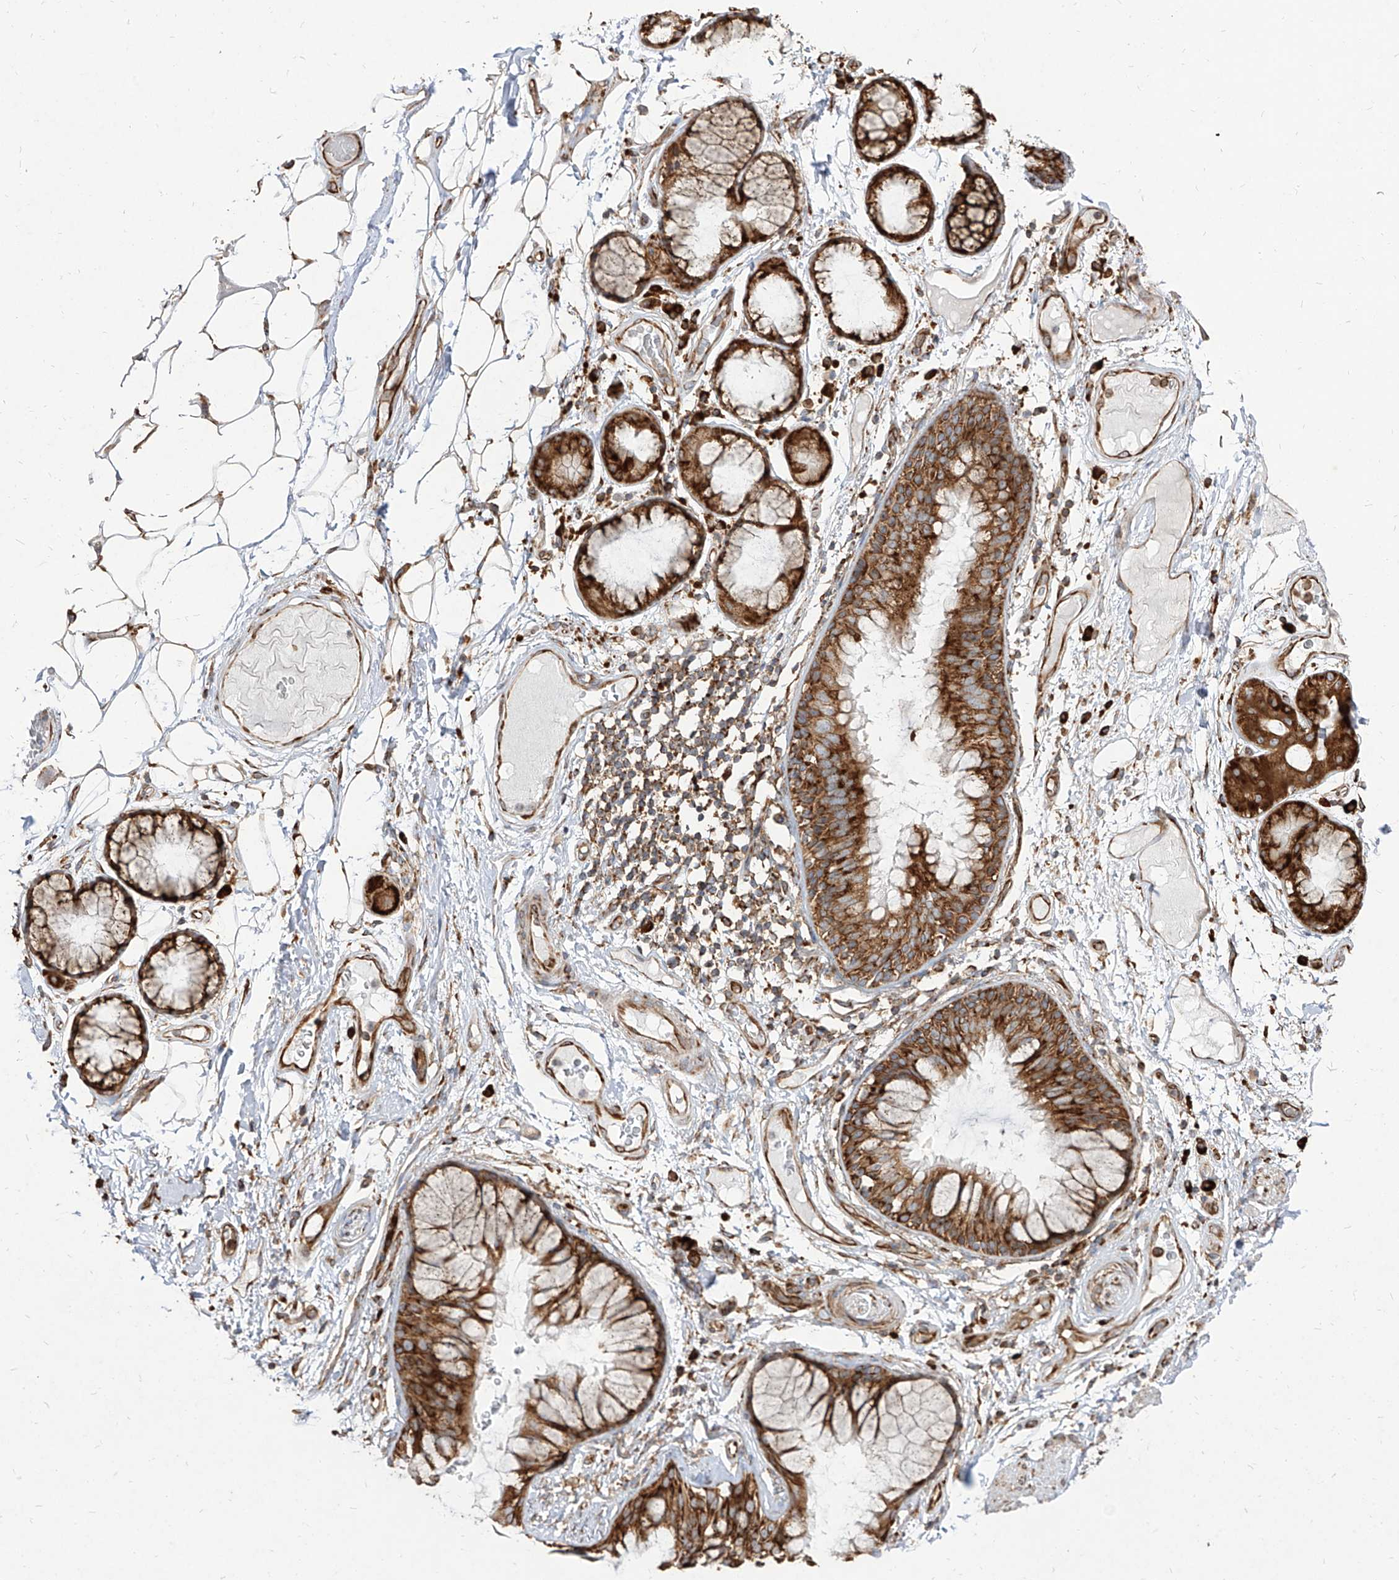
{"staining": {"intensity": "moderate", "quantity": "25%-75%", "location": "cytoplasmic/membranous"}, "tissue": "adipose tissue", "cell_type": "Adipocytes", "image_type": "normal", "snomed": [{"axis": "morphology", "description": "Normal tissue, NOS"}, {"axis": "topography", "description": "Bronchus"}], "caption": "This micrograph exhibits benign adipose tissue stained with IHC to label a protein in brown. The cytoplasmic/membranous of adipocytes show moderate positivity for the protein. Nuclei are counter-stained blue.", "gene": "RPS25", "patient": {"sex": "male", "age": 66}}